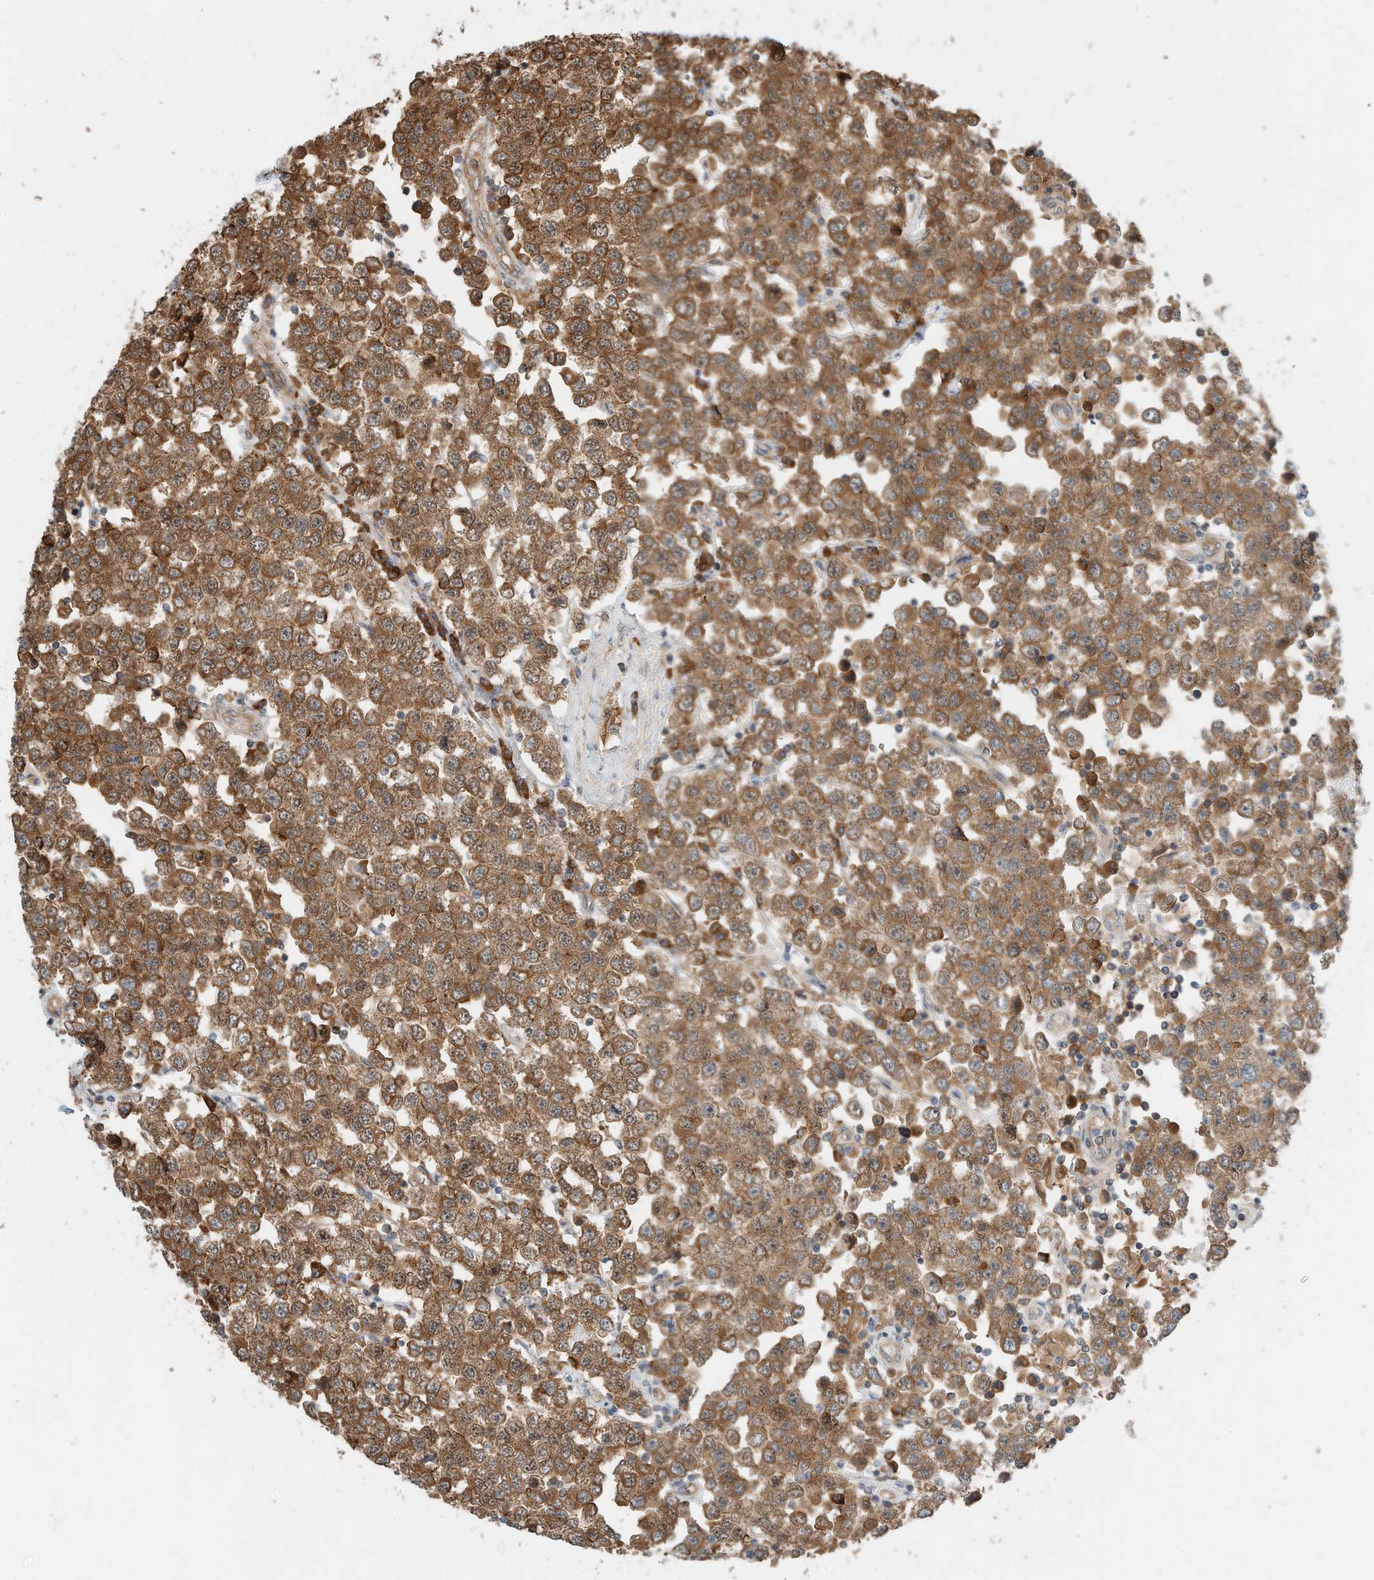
{"staining": {"intensity": "strong", "quantity": ">75%", "location": "cytoplasmic/membranous"}, "tissue": "testis cancer", "cell_type": "Tumor cells", "image_type": "cancer", "snomed": [{"axis": "morphology", "description": "Seminoma, NOS"}, {"axis": "topography", "description": "Testis"}], "caption": "High-power microscopy captured an immunohistochemistry (IHC) micrograph of testis cancer (seminoma), revealing strong cytoplasmic/membranous staining in approximately >75% of tumor cells. The staining is performed using DAB brown chromogen to label protein expression. The nuclei are counter-stained blue using hematoxylin.", "gene": "CPAMD8", "patient": {"sex": "male", "age": 28}}